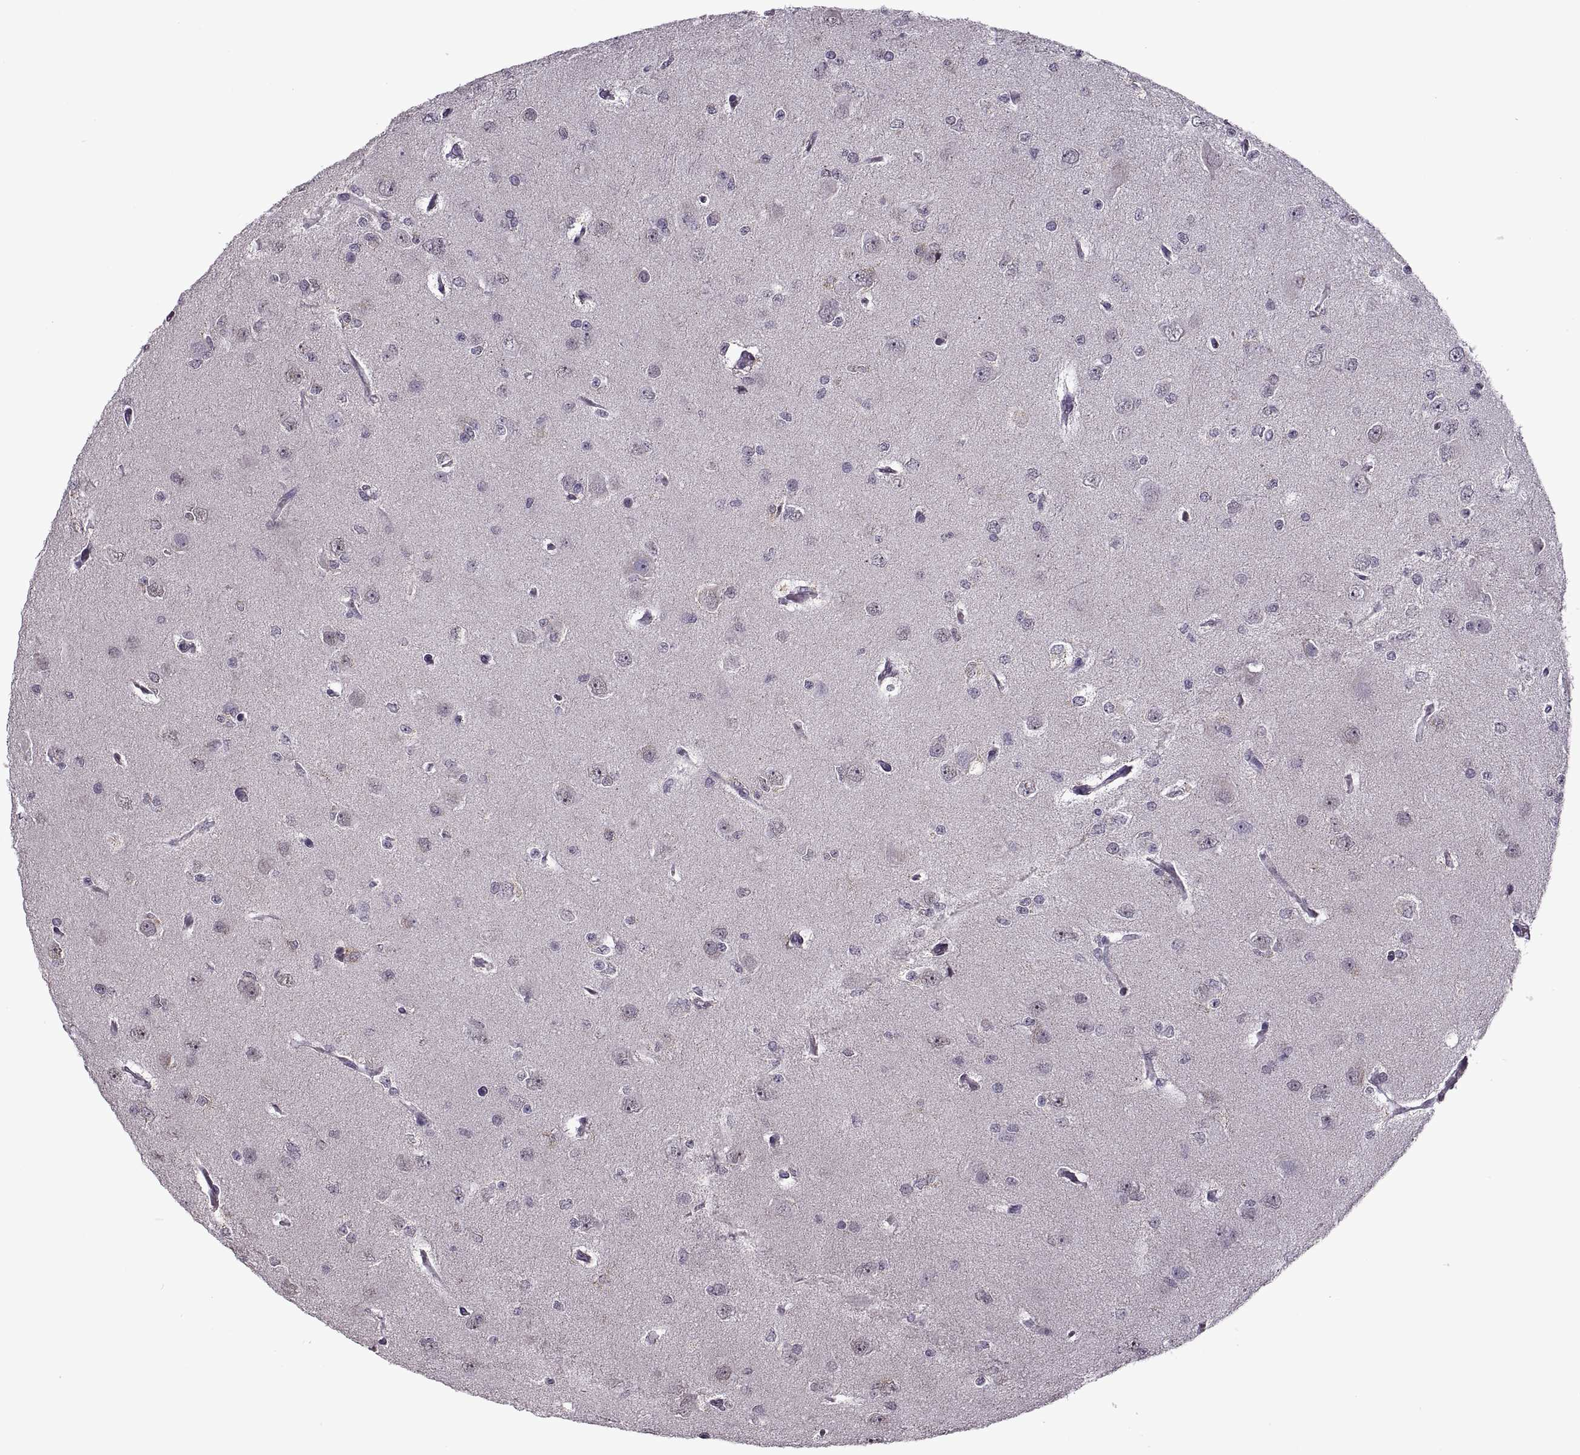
{"staining": {"intensity": "negative", "quantity": "none", "location": "none"}, "tissue": "glioma", "cell_type": "Tumor cells", "image_type": "cancer", "snomed": [{"axis": "morphology", "description": "Glioma, malignant, Low grade"}, {"axis": "topography", "description": "Brain"}], "caption": "IHC of glioma reveals no positivity in tumor cells.", "gene": "PRSS37", "patient": {"sex": "male", "age": 27}}